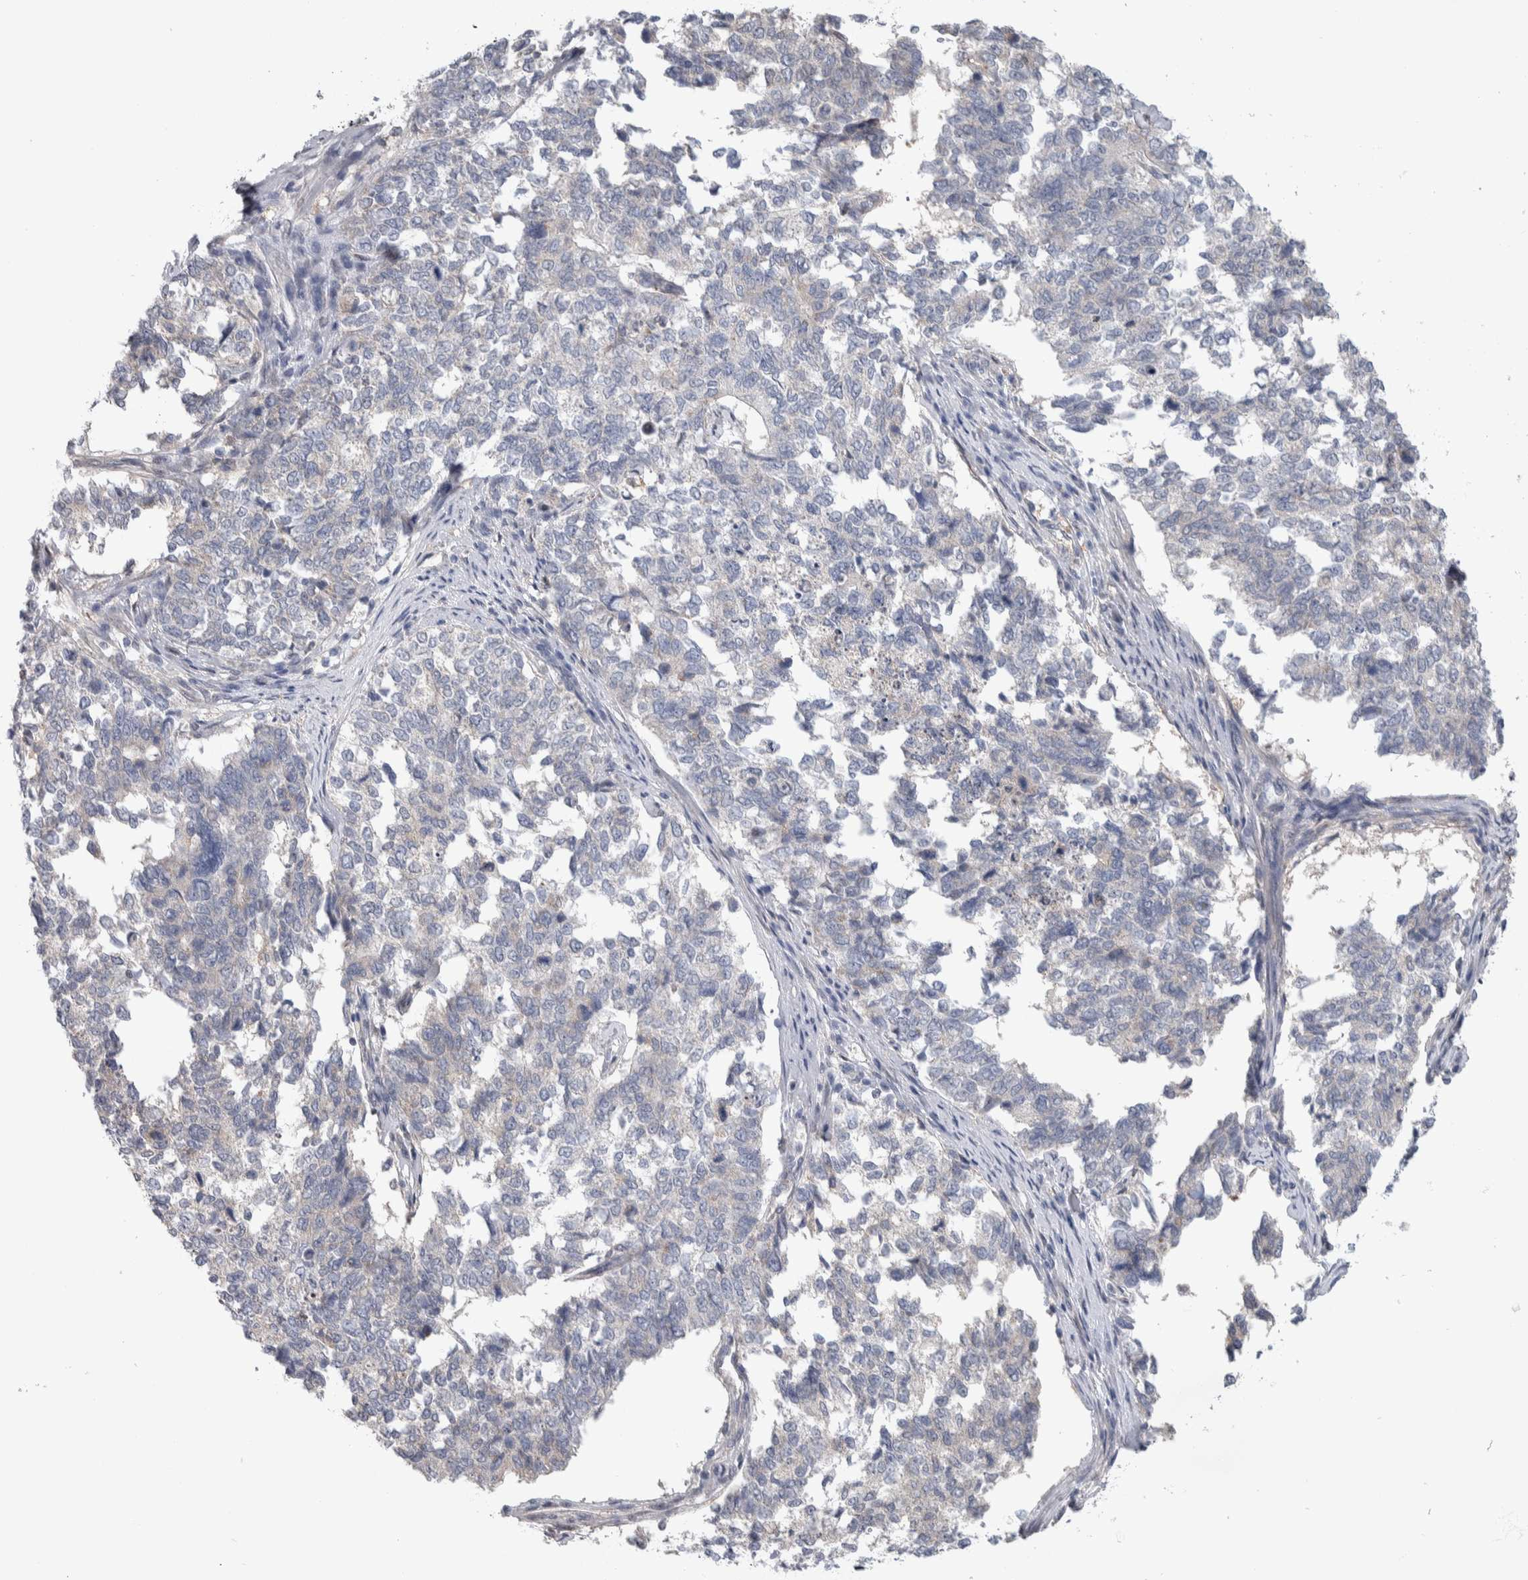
{"staining": {"intensity": "negative", "quantity": "none", "location": "none"}, "tissue": "cervical cancer", "cell_type": "Tumor cells", "image_type": "cancer", "snomed": [{"axis": "morphology", "description": "Squamous cell carcinoma, NOS"}, {"axis": "topography", "description": "Cervix"}], "caption": "Squamous cell carcinoma (cervical) stained for a protein using immunohistochemistry demonstrates no positivity tumor cells.", "gene": "TAX1BP1", "patient": {"sex": "female", "age": 63}}